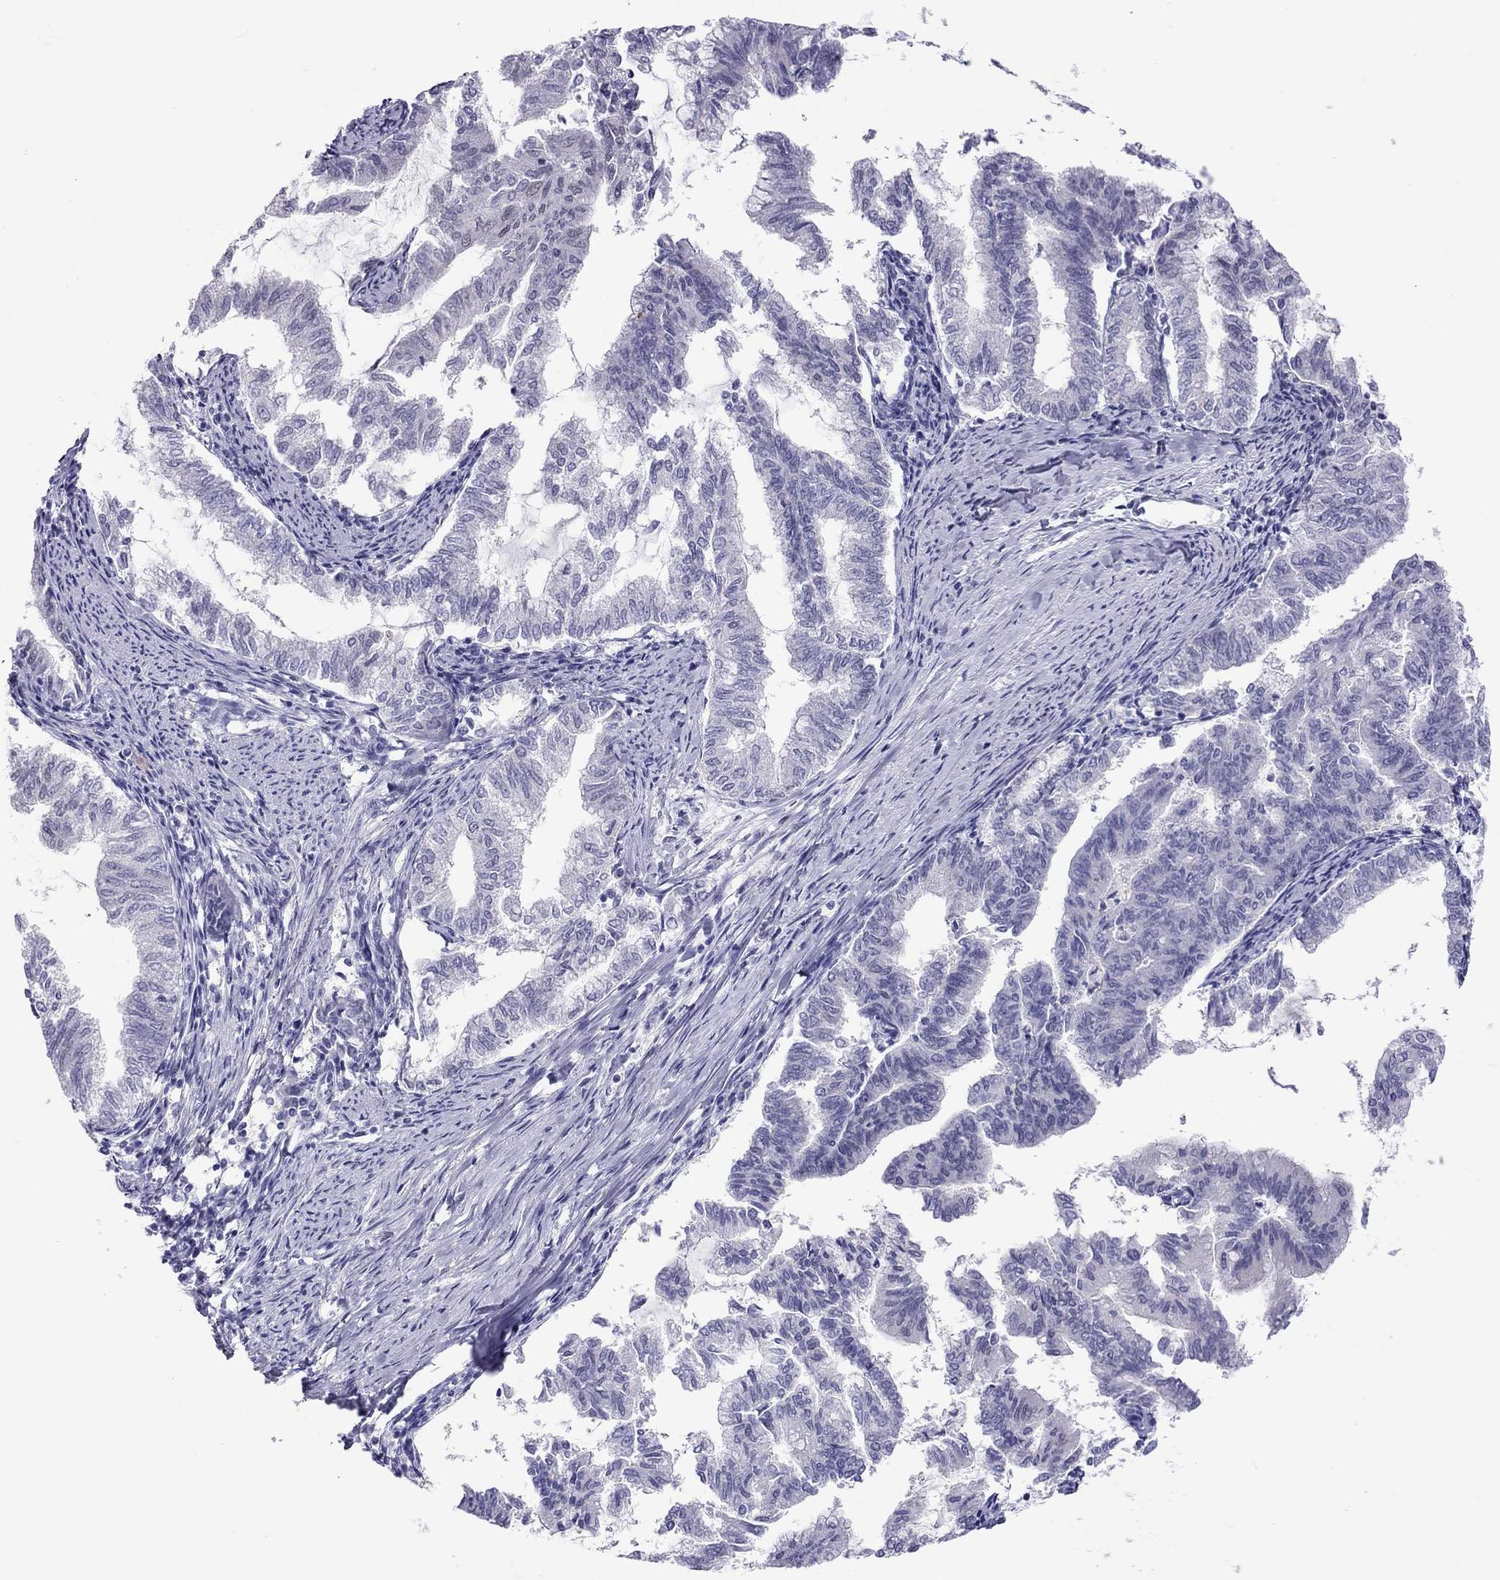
{"staining": {"intensity": "negative", "quantity": "none", "location": "none"}, "tissue": "endometrial cancer", "cell_type": "Tumor cells", "image_type": "cancer", "snomed": [{"axis": "morphology", "description": "Adenocarcinoma, NOS"}, {"axis": "topography", "description": "Endometrium"}], "caption": "A high-resolution histopathology image shows immunohistochemistry staining of endometrial cancer, which displays no significant positivity in tumor cells.", "gene": "CHRNB3", "patient": {"sex": "female", "age": 79}}